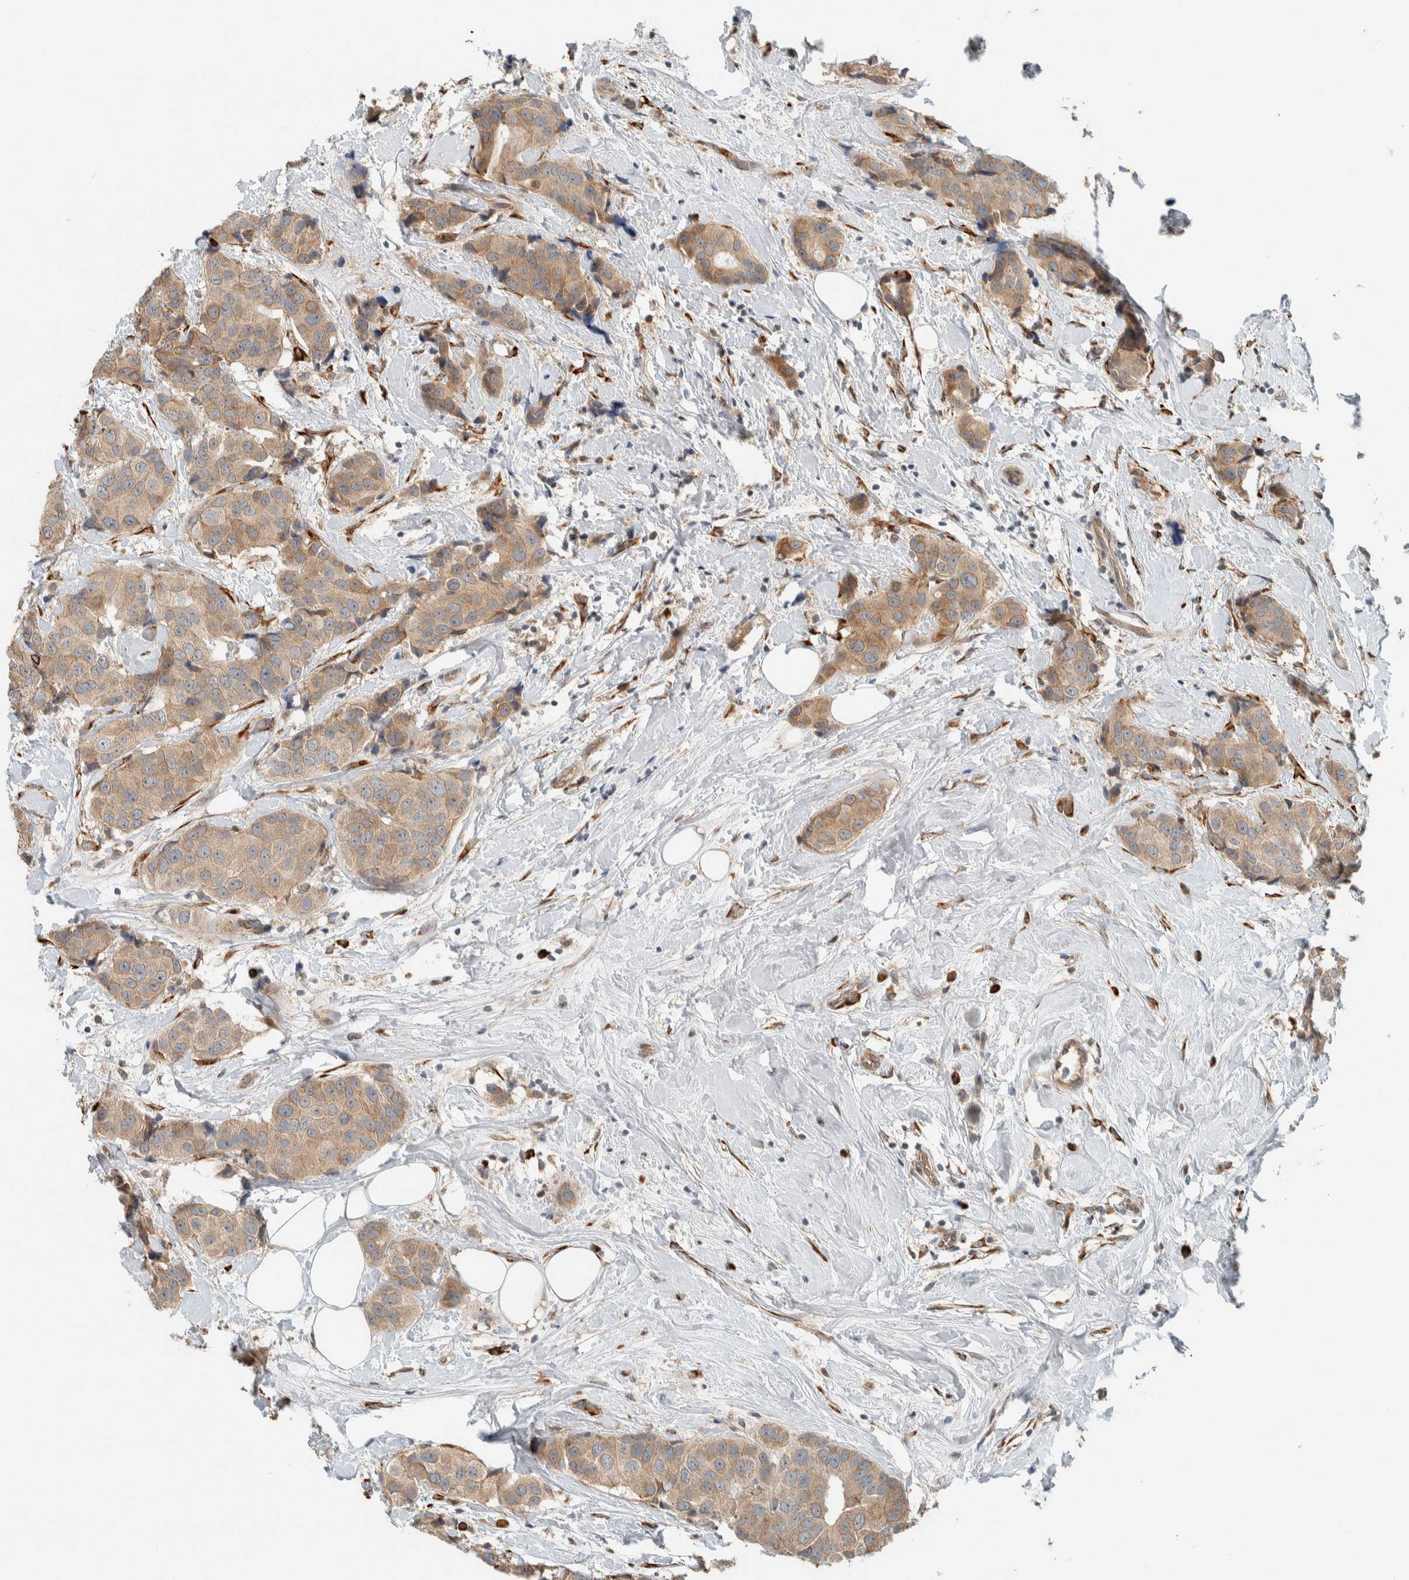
{"staining": {"intensity": "weak", "quantity": ">75%", "location": "cytoplasmic/membranous"}, "tissue": "breast cancer", "cell_type": "Tumor cells", "image_type": "cancer", "snomed": [{"axis": "morphology", "description": "Normal tissue, NOS"}, {"axis": "morphology", "description": "Duct carcinoma"}, {"axis": "topography", "description": "Breast"}], "caption": "Invasive ductal carcinoma (breast) stained for a protein exhibits weak cytoplasmic/membranous positivity in tumor cells. (Stains: DAB (3,3'-diaminobenzidine) in brown, nuclei in blue, Microscopy: brightfield microscopy at high magnification).", "gene": "CTBP2", "patient": {"sex": "female", "age": 39}}